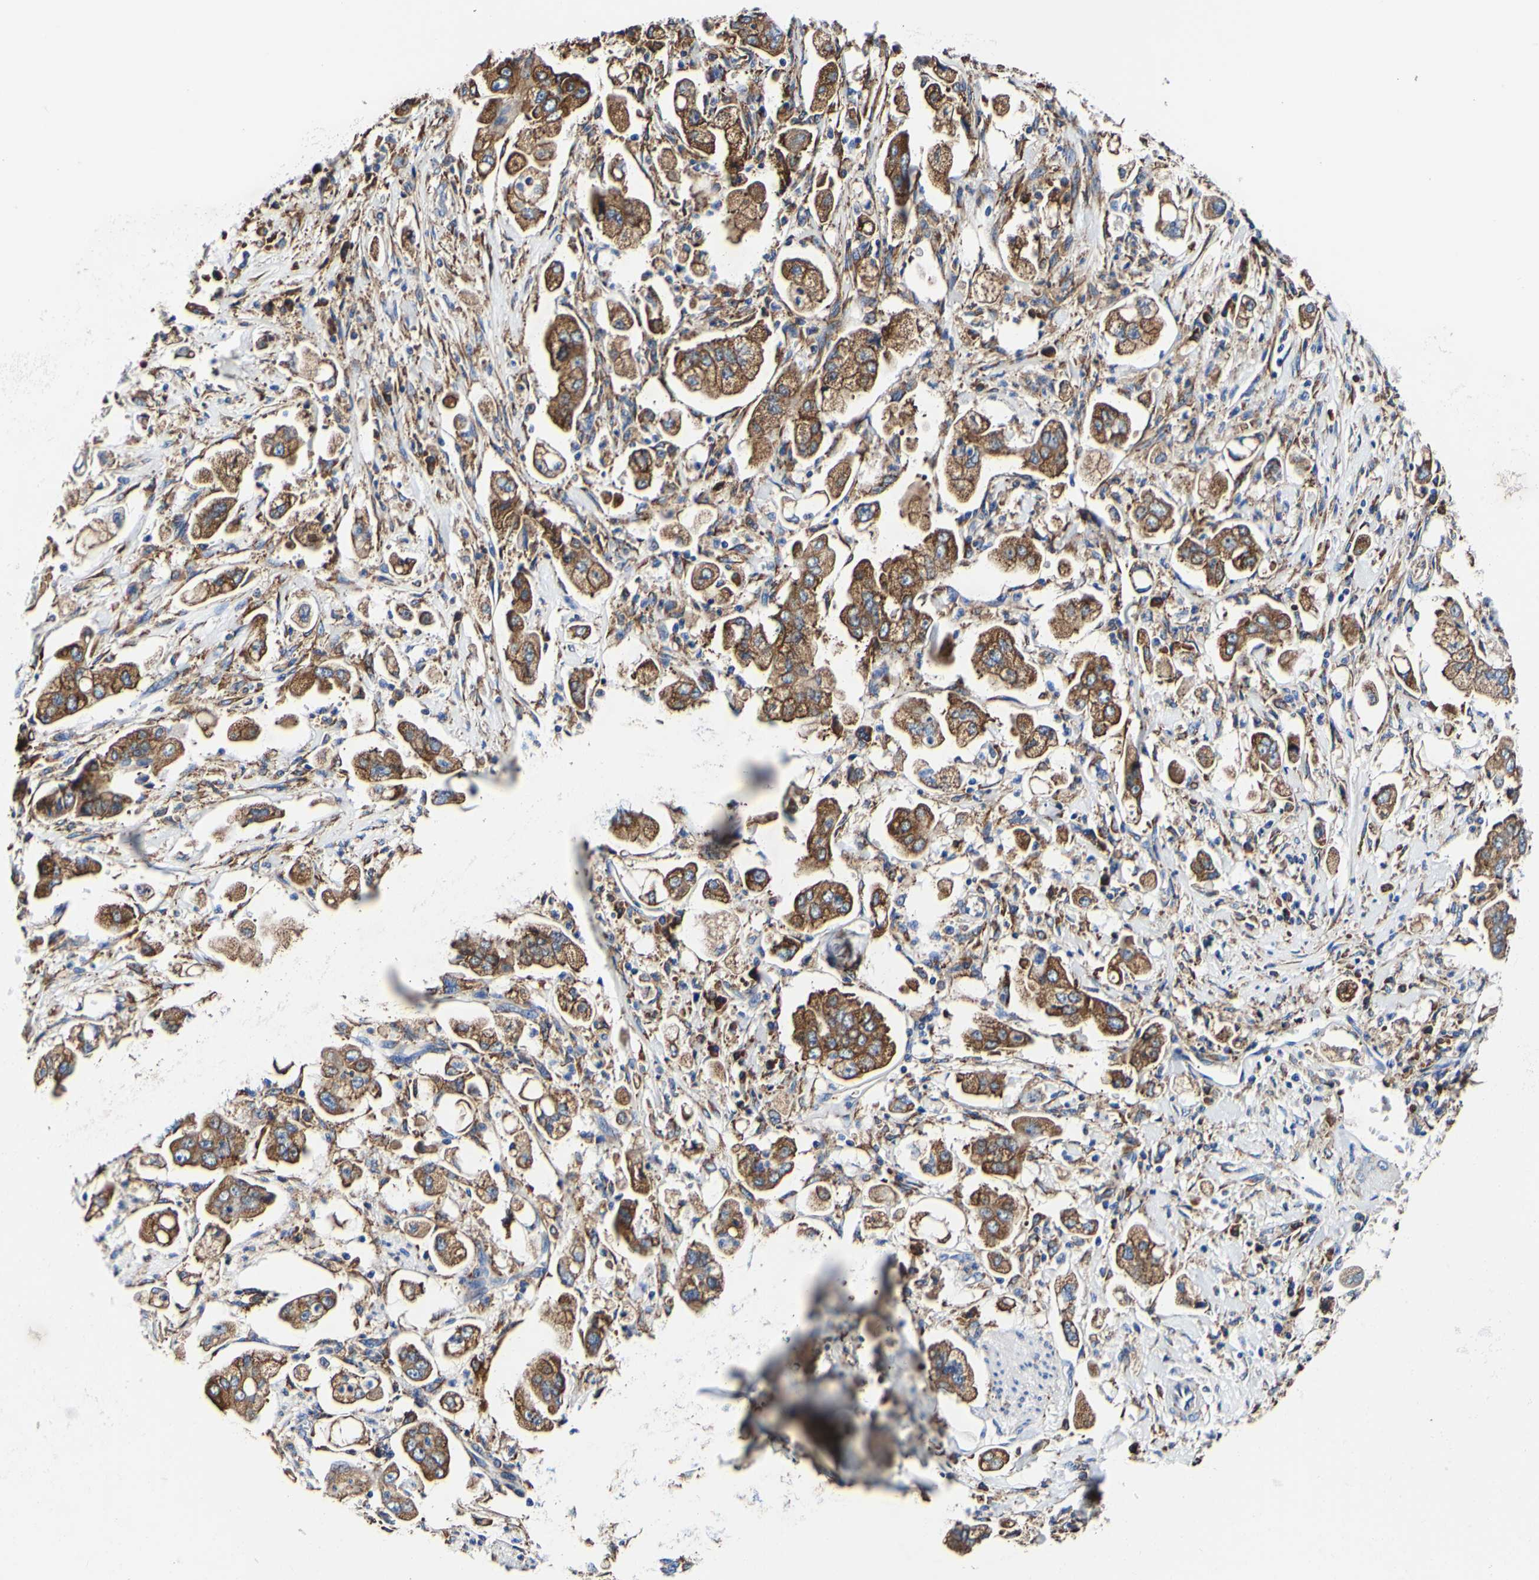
{"staining": {"intensity": "moderate", "quantity": ">75%", "location": "cytoplasmic/membranous"}, "tissue": "stomach cancer", "cell_type": "Tumor cells", "image_type": "cancer", "snomed": [{"axis": "morphology", "description": "Adenocarcinoma, NOS"}, {"axis": "topography", "description": "Stomach"}], "caption": "Stomach cancer (adenocarcinoma) stained with IHC shows moderate cytoplasmic/membranous expression in about >75% of tumor cells. The staining is performed using DAB brown chromogen to label protein expression. The nuclei are counter-stained blue using hematoxylin.", "gene": "P4HB", "patient": {"sex": "male", "age": 62}}